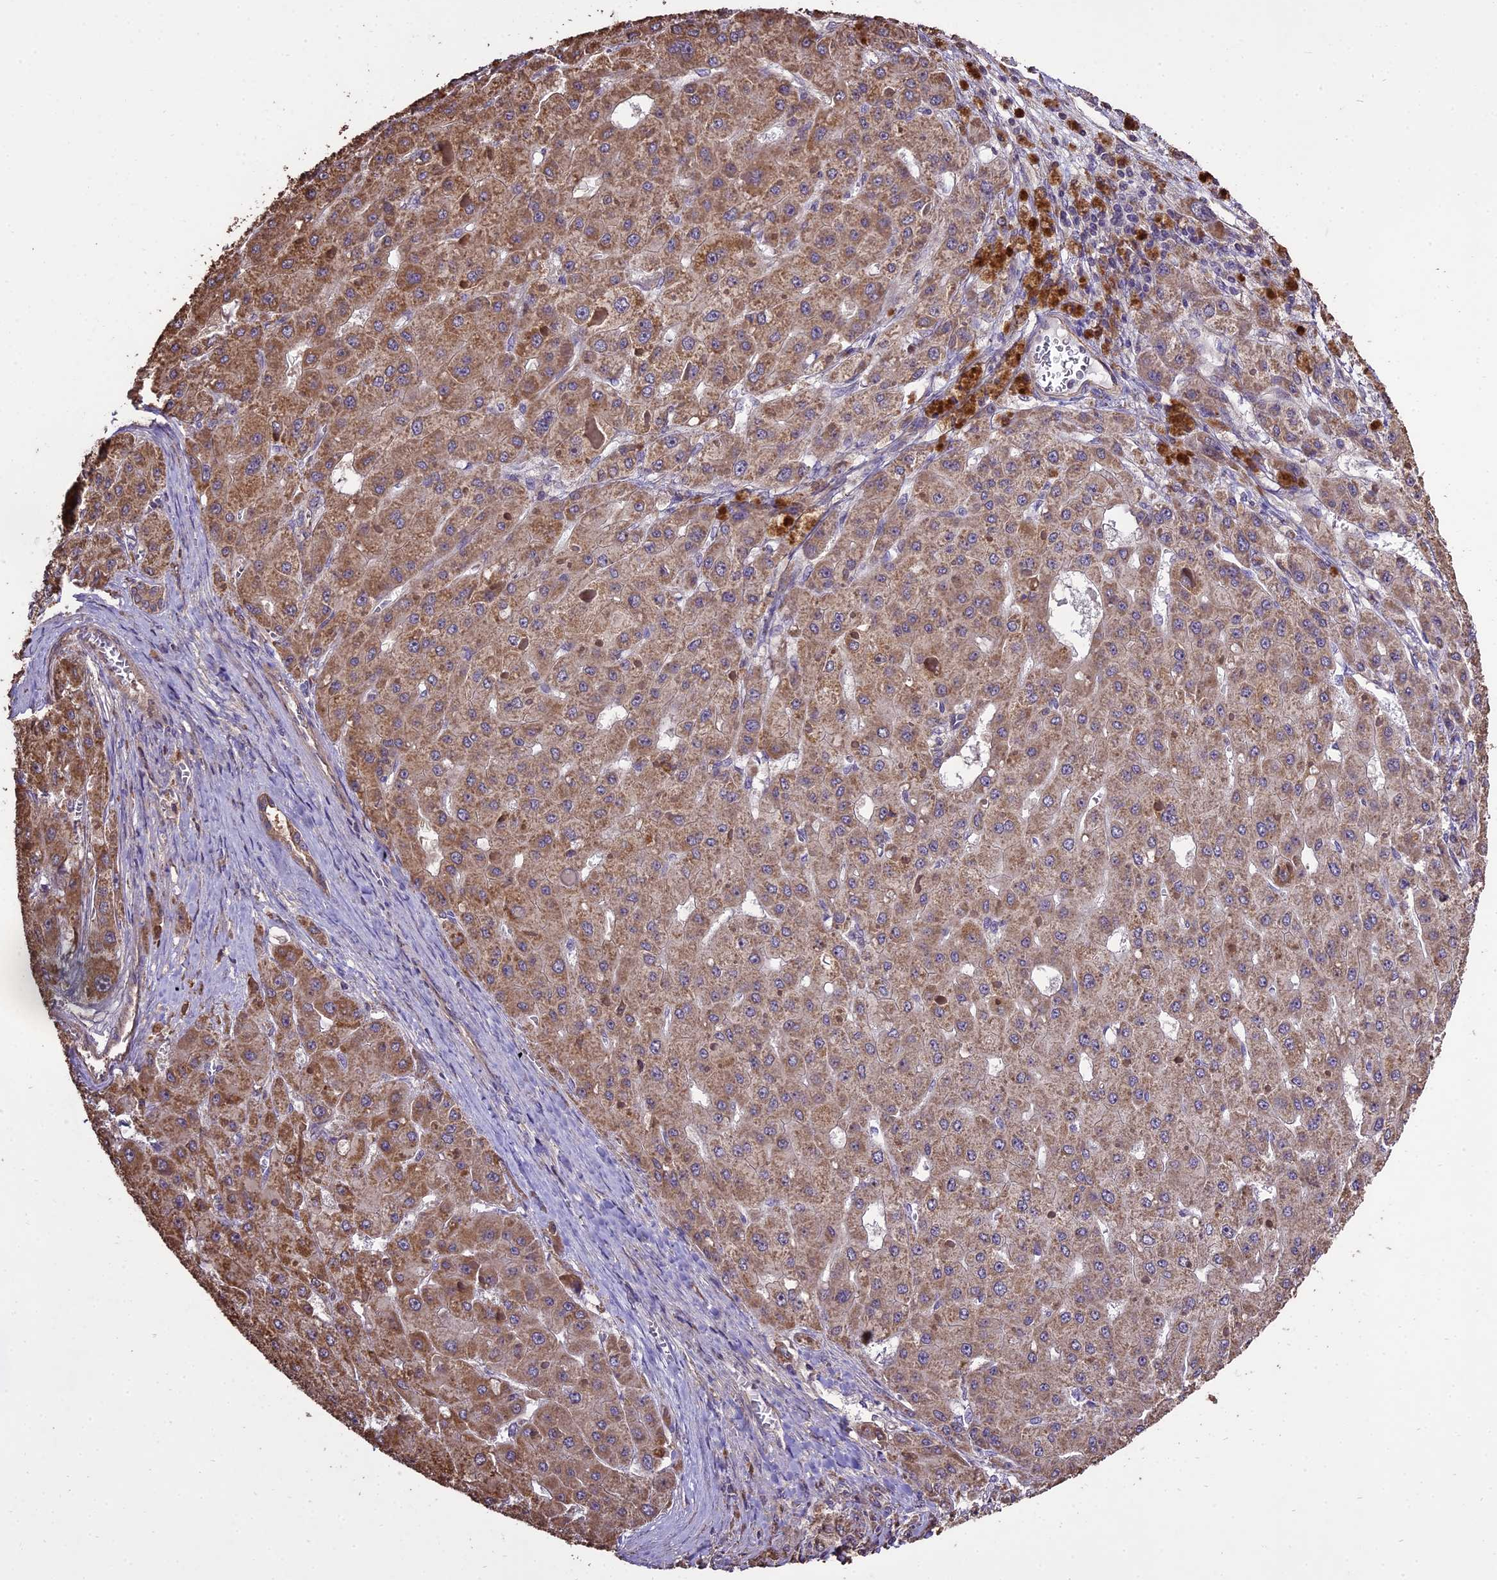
{"staining": {"intensity": "moderate", "quantity": ">75%", "location": "cytoplasmic/membranous"}, "tissue": "liver cancer", "cell_type": "Tumor cells", "image_type": "cancer", "snomed": [{"axis": "morphology", "description": "Carcinoma, Hepatocellular, NOS"}, {"axis": "topography", "description": "Liver"}], "caption": "A brown stain labels moderate cytoplasmic/membranous staining of a protein in human liver hepatocellular carcinoma tumor cells.", "gene": "PGPEP1L", "patient": {"sex": "female", "age": 73}}